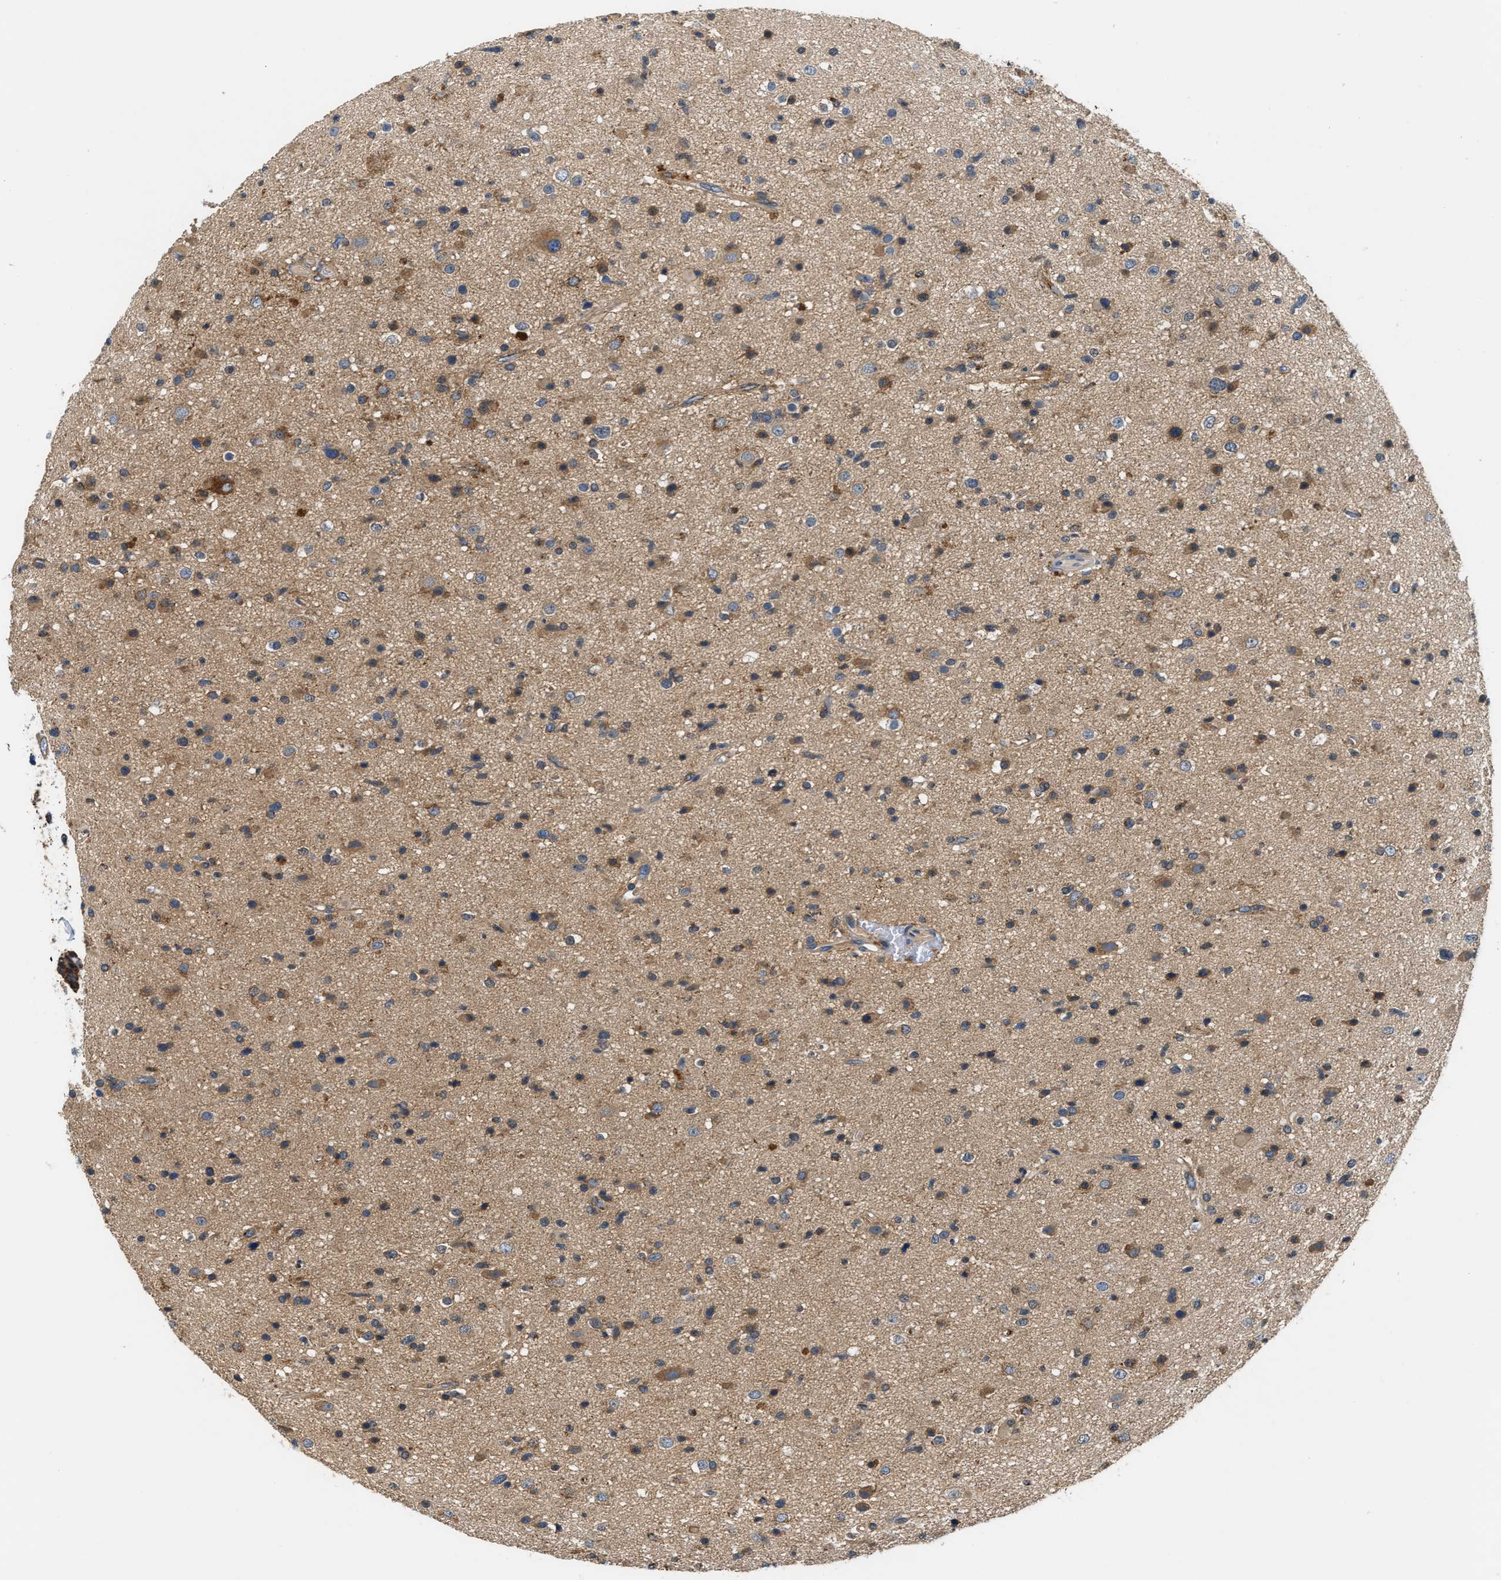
{"staining": {"intensity": "moderate", "quantity": "25%-75%", "location": "cytoplasmic/membranous"}, "tissue": "glioma", "cell_type": "Tumor cells", "image_type": "cancer", "snomed": [{"axis": "morphology", "description": "Glioma, malignant, High grade"}, {"axis": "topography", "description": "Brain"}], "caption": "IHC of human glioma exhibits medium levels of moderate cytoplasmic/membranous expression in approximately 25%-75% of tumor cells.", "gene": "CCM2", "patient": {"sex": "male", "age": 33}}